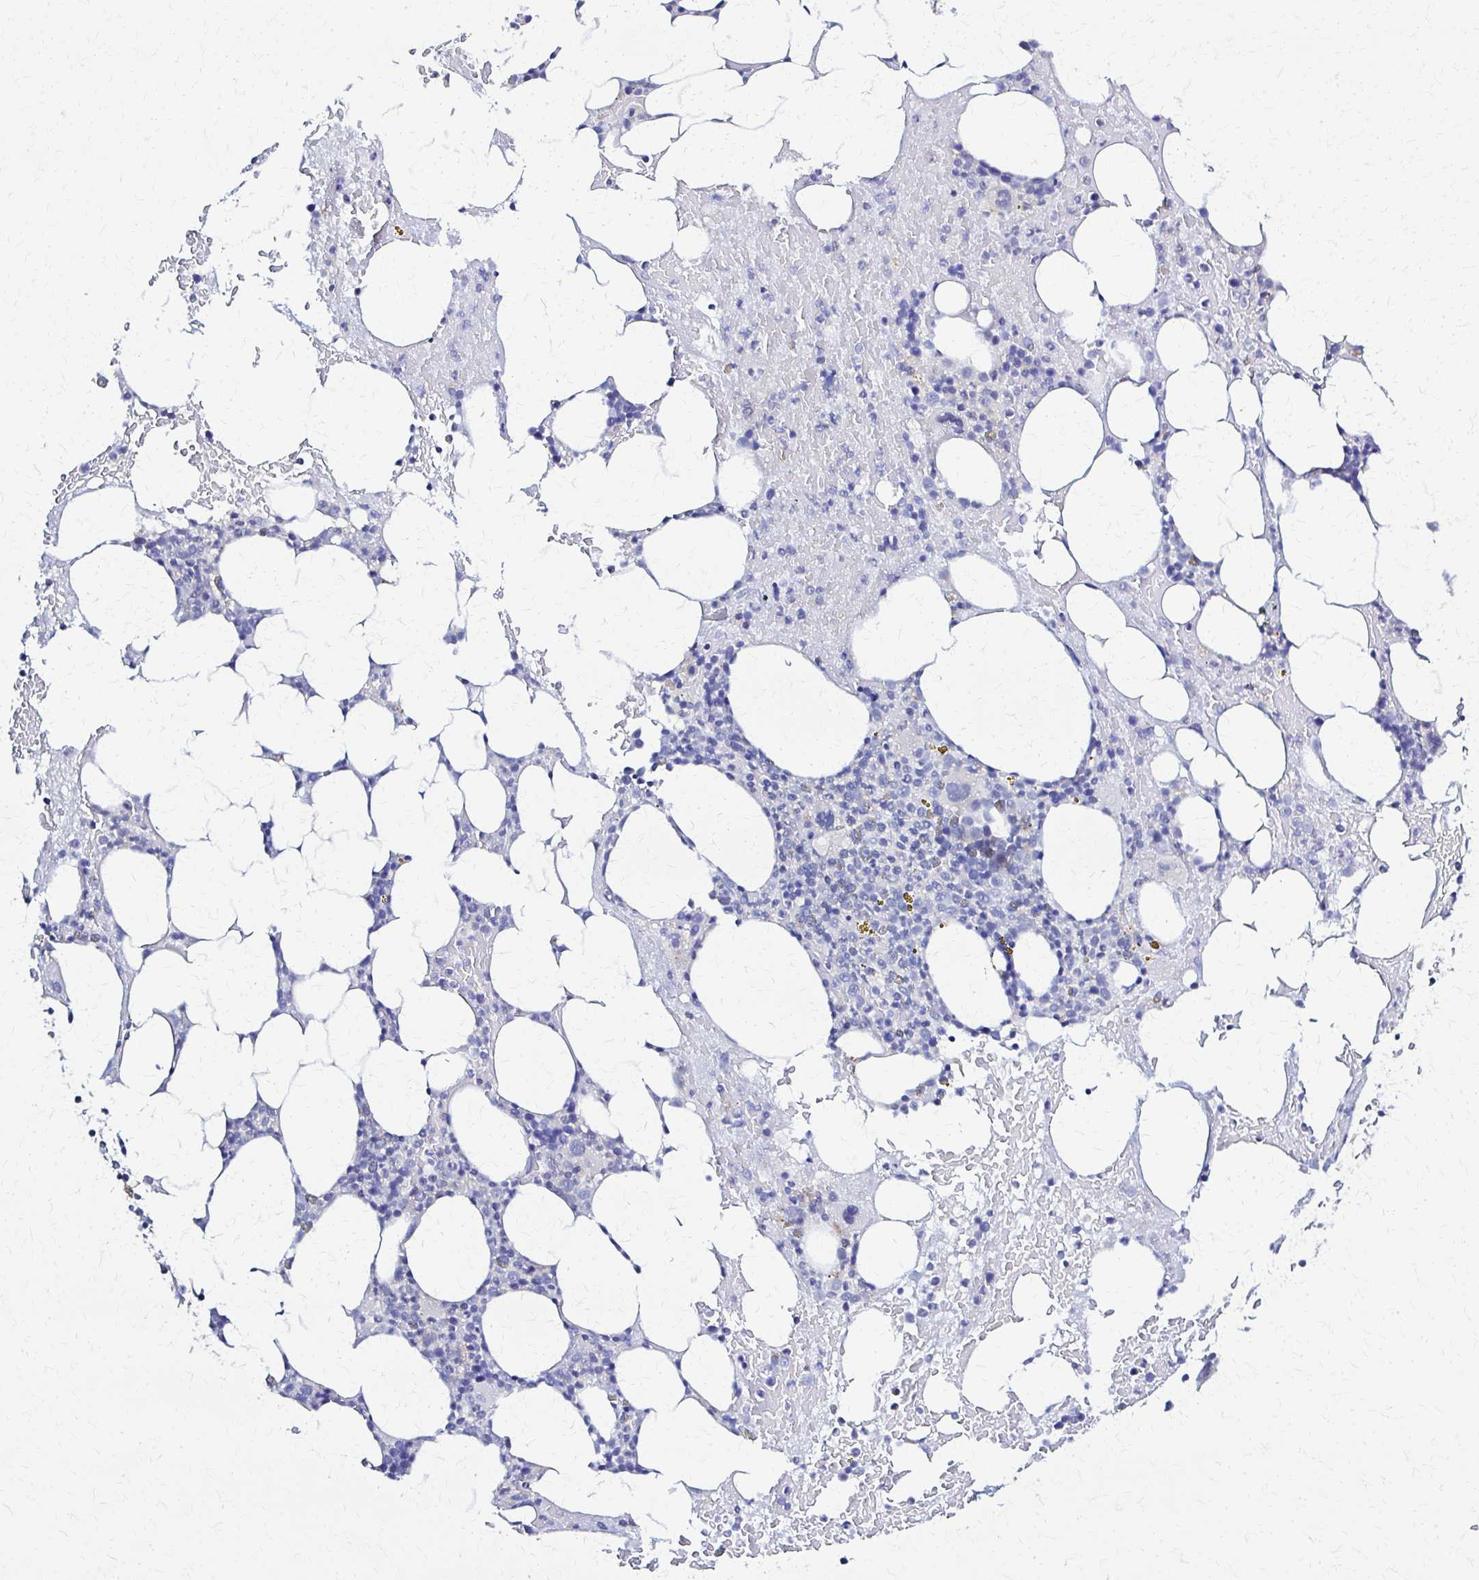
{"staining": {"intensity": "negative", "quantity": "none", "location": "none"}, "tissue": "bone marrow", "cell_type": "Hematopoietic cells", "image_type": "normal", "snomed": [{"axis": "morphology", "description": "Normal tissue, NOS"}, {"axis": "topography", "description": "Bone marrow"}], "caption": "Micrograph shows no protein expression in hematopoietic cells of normal bone marrow.", "gene": "RHOBTB2", "patient": {"sex": "female", "age": 62}}